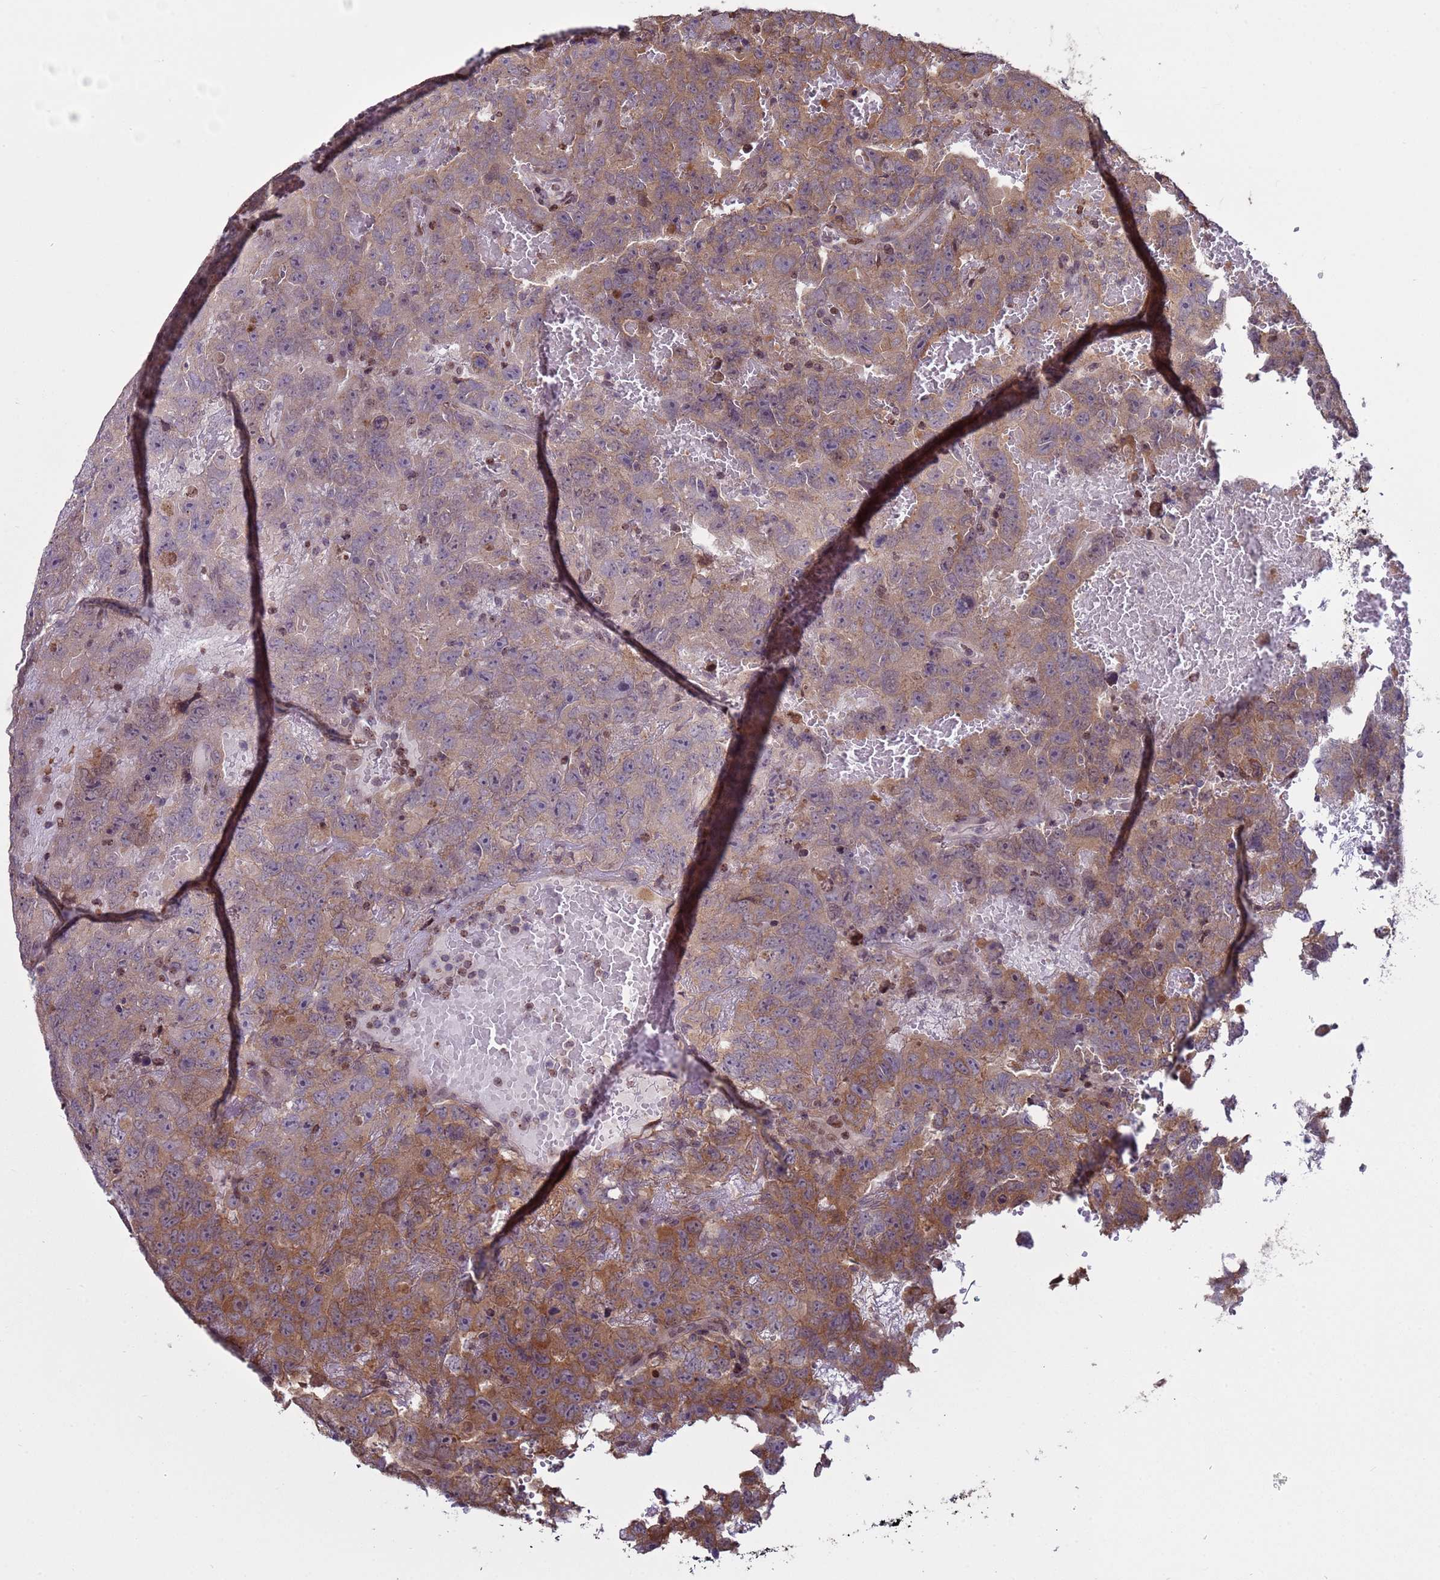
{"staining": {"intensity": "moderate", "quantity": "25%-75%", "location": "cytoplasmic/membranous"}, "tissue": "testis cancer", "cell_type": "Tumor cells", "image_type": "cancer", "snomed": [{"axis": "morphology", "description": "Carcinoma, Embryonal, NOS"}, {"axis": "topography", "description": "Testis"}], "caption": "Tumor cells reveal medium levels of moderate cytoplasmic/membranous expression in approximately 25%-75% of cells in embryonal carcinoma (testis).", "gene": "HGH1", "patient": {"sex": "male", "age": 45}}